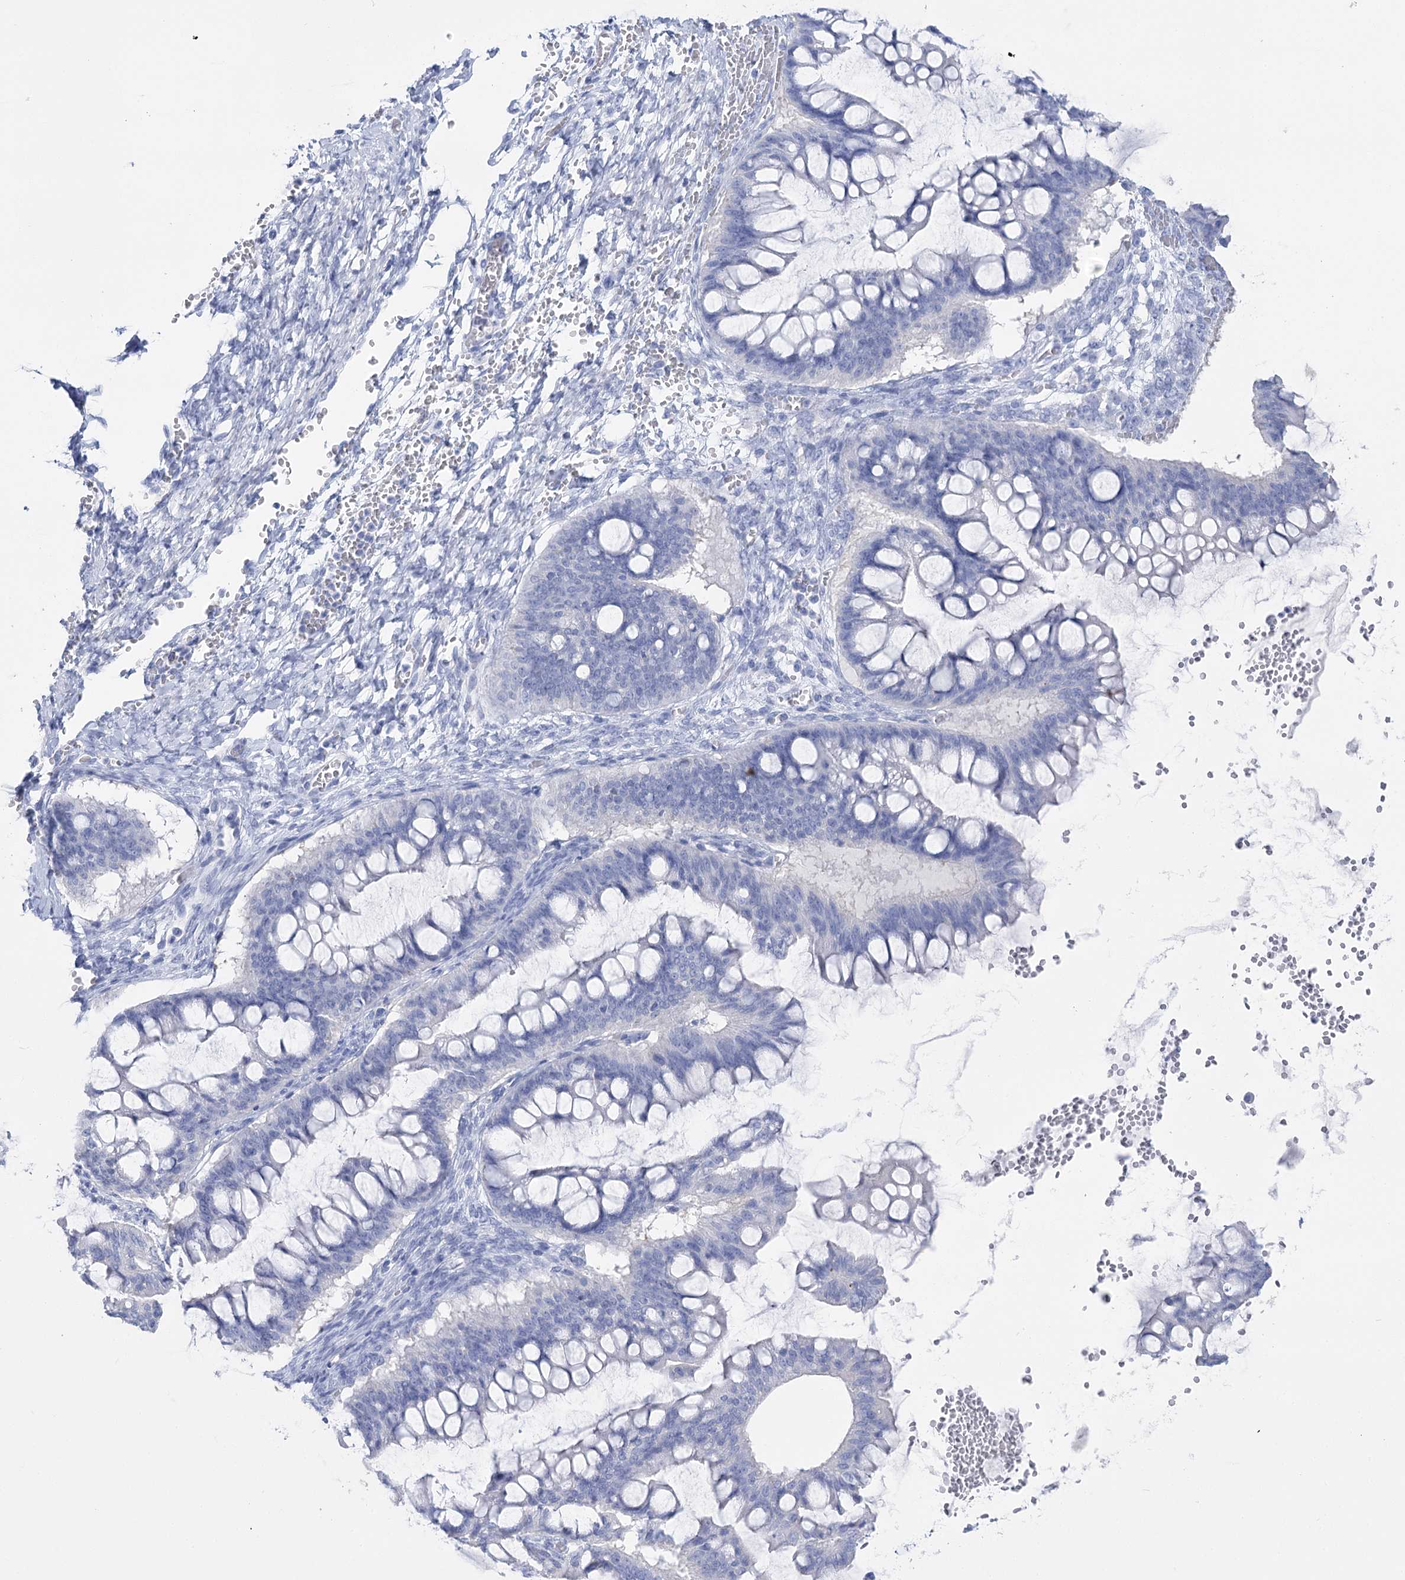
{"staining": {"intensity": "negative", "quantity": "none", "location": "none"}, "tissue": "ovarian cancer", "cell_type": "Tumor cells", "image_type": "cancer", "snomed": [{"axis": "morphology", "description": "Cystadenocarcinoma, mucinous, NOS"}, {"axis": "topography", "description": "Ovary"}], "caption": "There is no significant staining in tumor cells of ovarian cancer. (Brightfield microscopy of DAB immunohistochemistry (IHC) at high magnification).", "gene": "PCDHA1", "patient": {"sex": "female", "age": 73}}